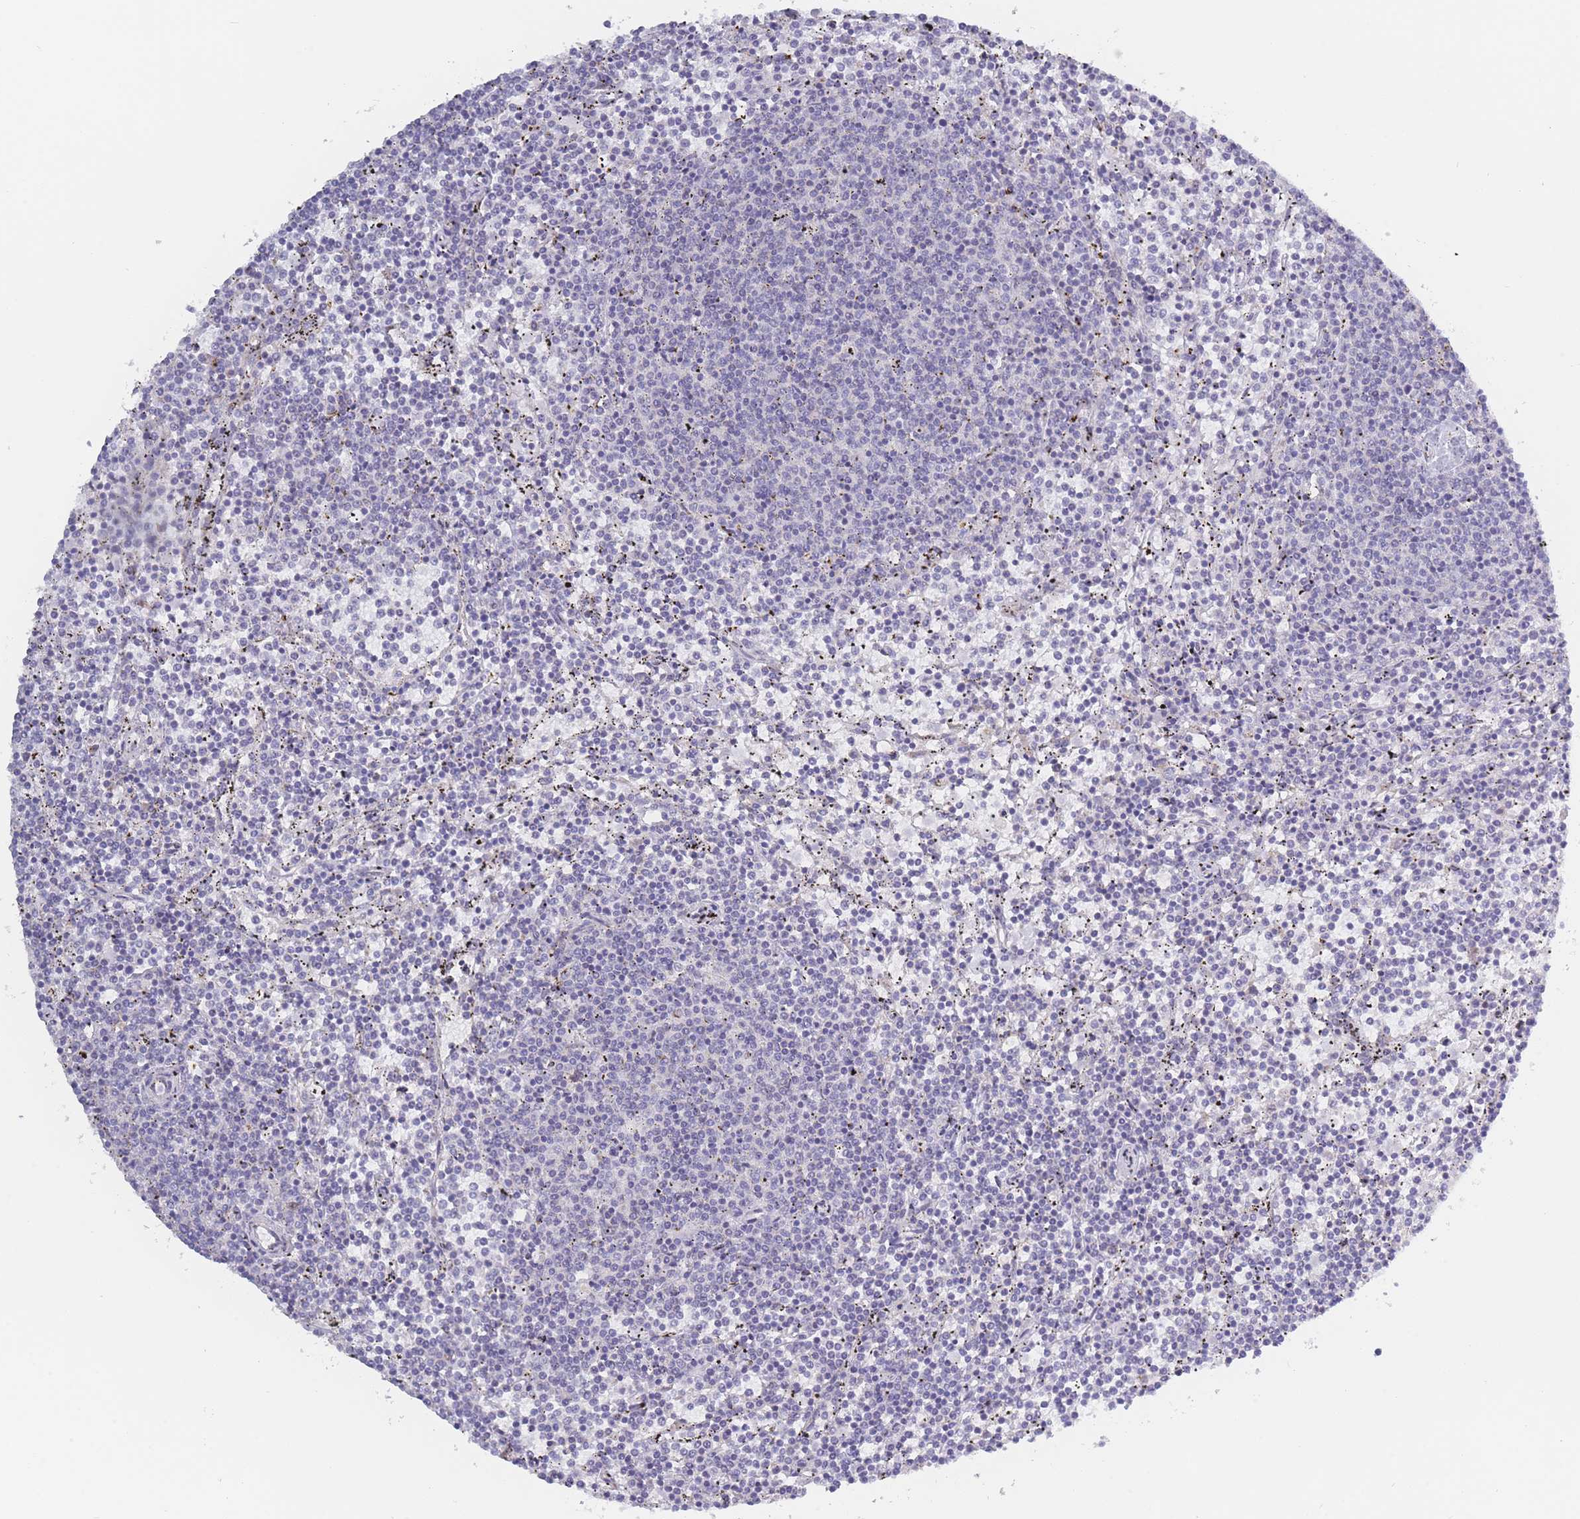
{"staining": {"intensity": "negative", "quantity": "none", "location": "none"}, "tissue": "lymphoma", "cell_type": "Tumor cells", "image_type": "cancer", "snomed": [{"axis": "morphology", "description": "Malignant lymphoma, non-Hodgkin's type, Low grade"}, {"axis": "topography", "description": "Spleen"}], "caption": "This photomicrograph is of low-grade malignant lymphoma, non-Hodgkin's type stained with IHC to label a protein in brown with the nuclei are counter-stained blue. There is no positivity in tumor cells.", "gene": "FAM227B", "patient": {"sex": "female", "age": 50}}